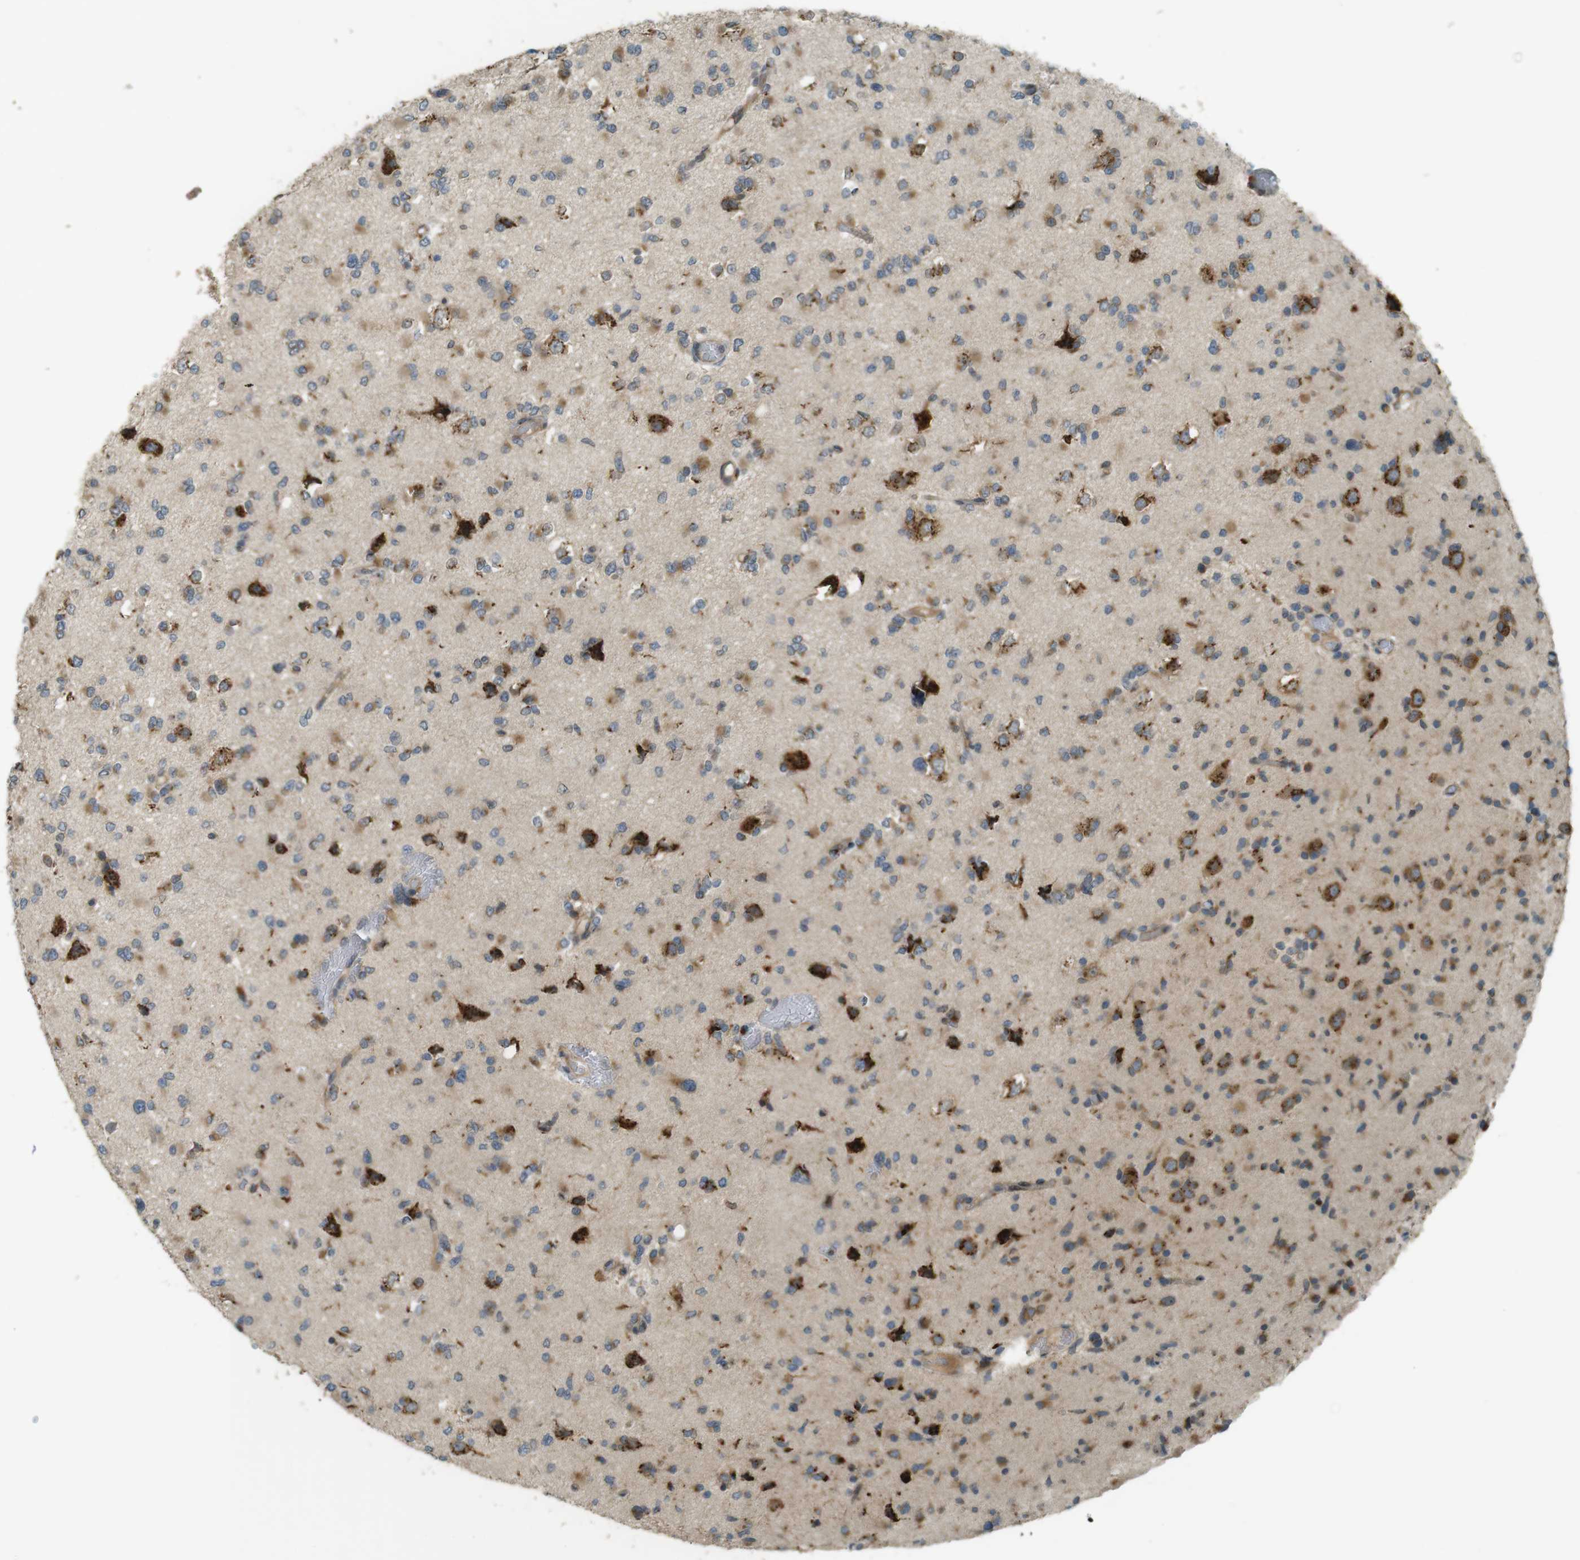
{"staining": {"intensity": "moderate", "quantity": "25%-75%", "location": "cytoplasmic/membranous"}, "tissue": "glioma", "cell_type": "Tumor cells", "image_type": "cancer", "snomed": [{"axis": "morphology", "description": "Glioma, malignant, Low grade"}, {"axis": "topography", "description": "Brain"}], "caption": "Moderate cytoplasmic/membranous protein positivity is appreciated in approximately 25%-75% of tumor cells in glioma. Using DAB (3,3'-diaminobenzidine) (brown) and hematoxylin (blue) stains, captured at high magnification using brightfield microscopy.", "gene": "TMED4", "patient": {"sex": "female", "age": 22}}